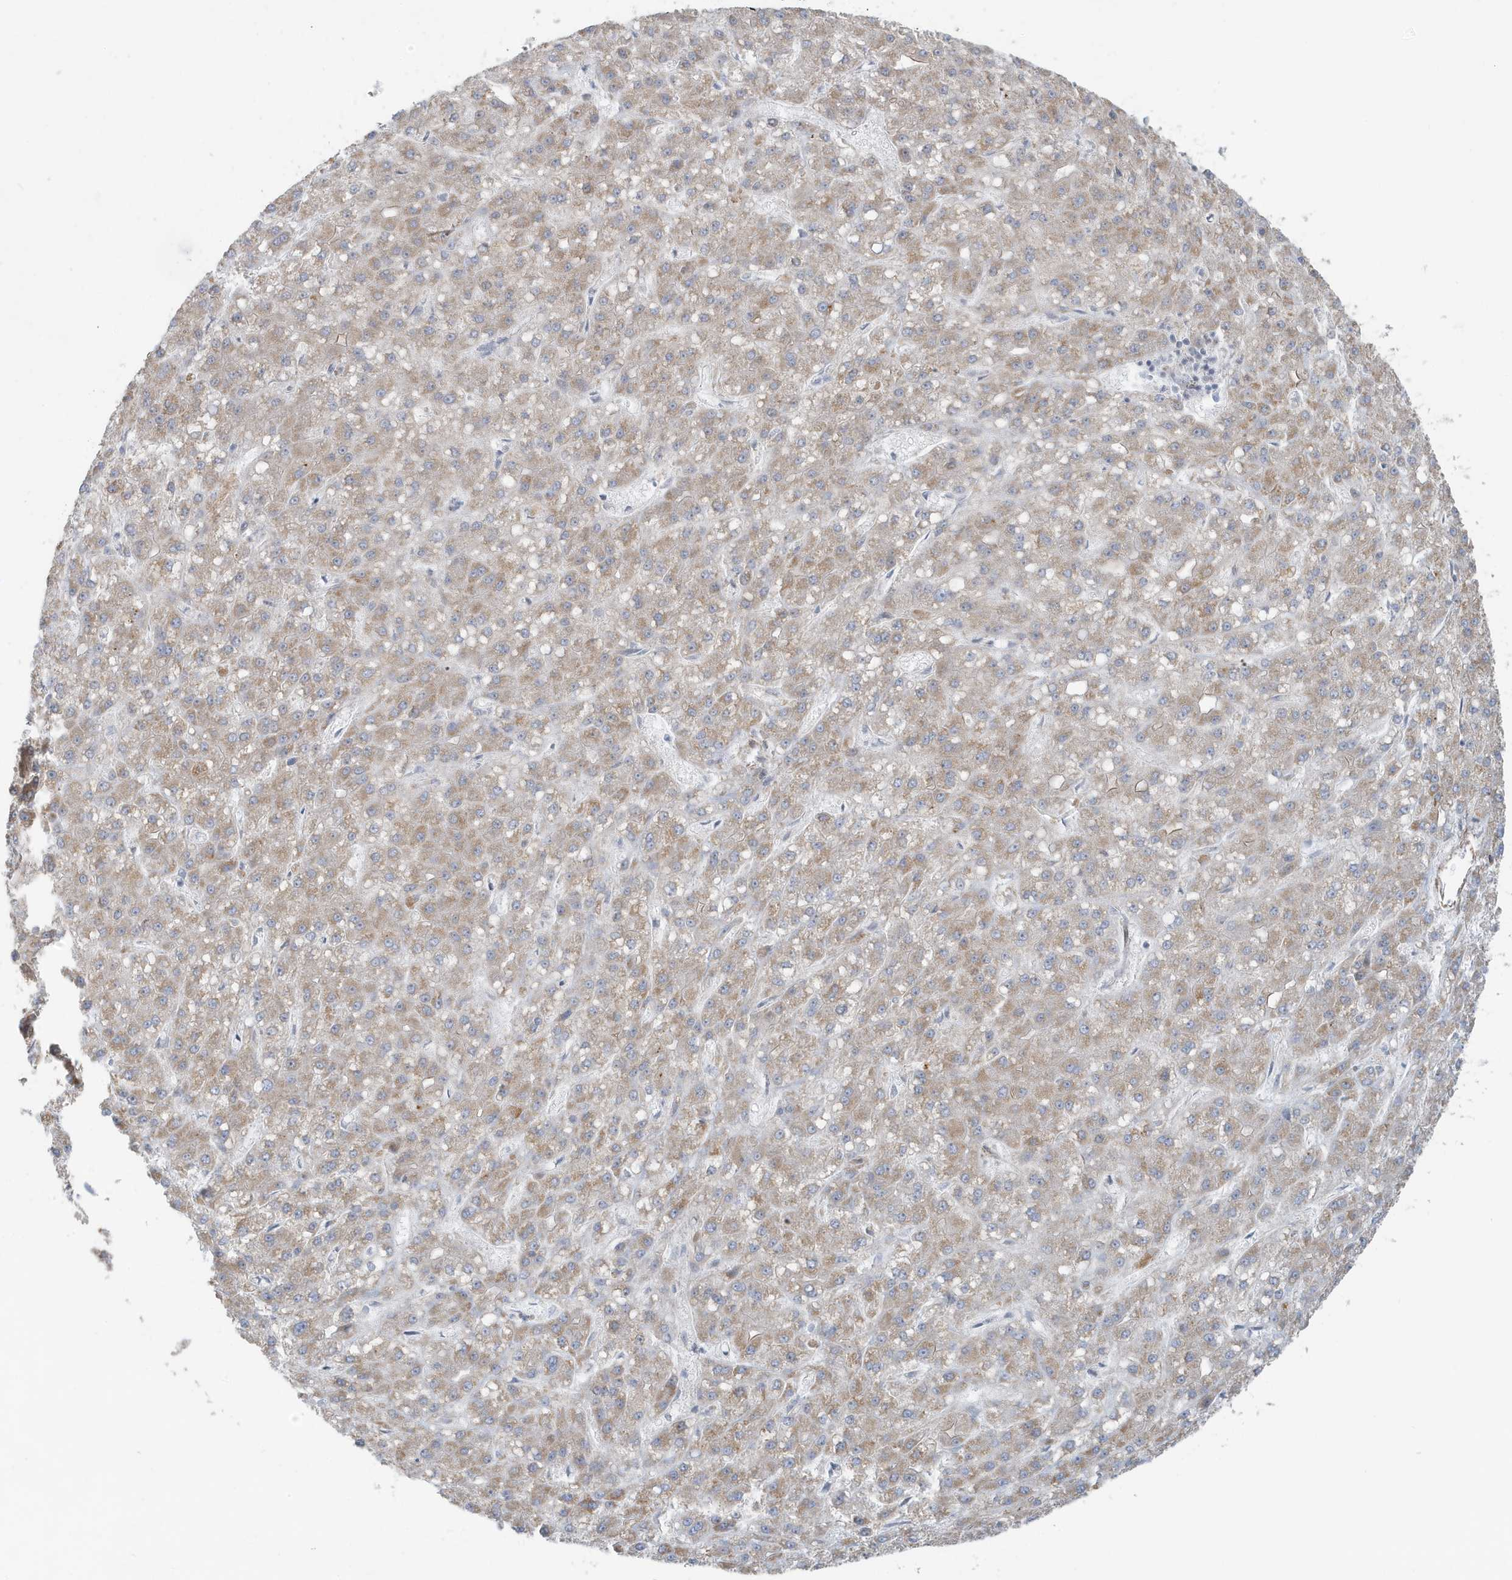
{"staining": {"intensity": "weak", "quantity": ">75%", "location": "cytoplasmic/membranous"}, "tissue": "liver cancer", "cell_type": "Tumor cells", "image_type": "cancer", "snomed": [{"axis": "morphology", "description": "Carcinoma, Hepatocellular, NOS"}, {"axis": "topography", "description": "Liver"}], "caption": "Liver hepatocellular carcinoma stained with a protein marker reveals weak staining in tumor cells.", "gene": "CHCHD4", "patient": {"sex": "male", "age": 67}}